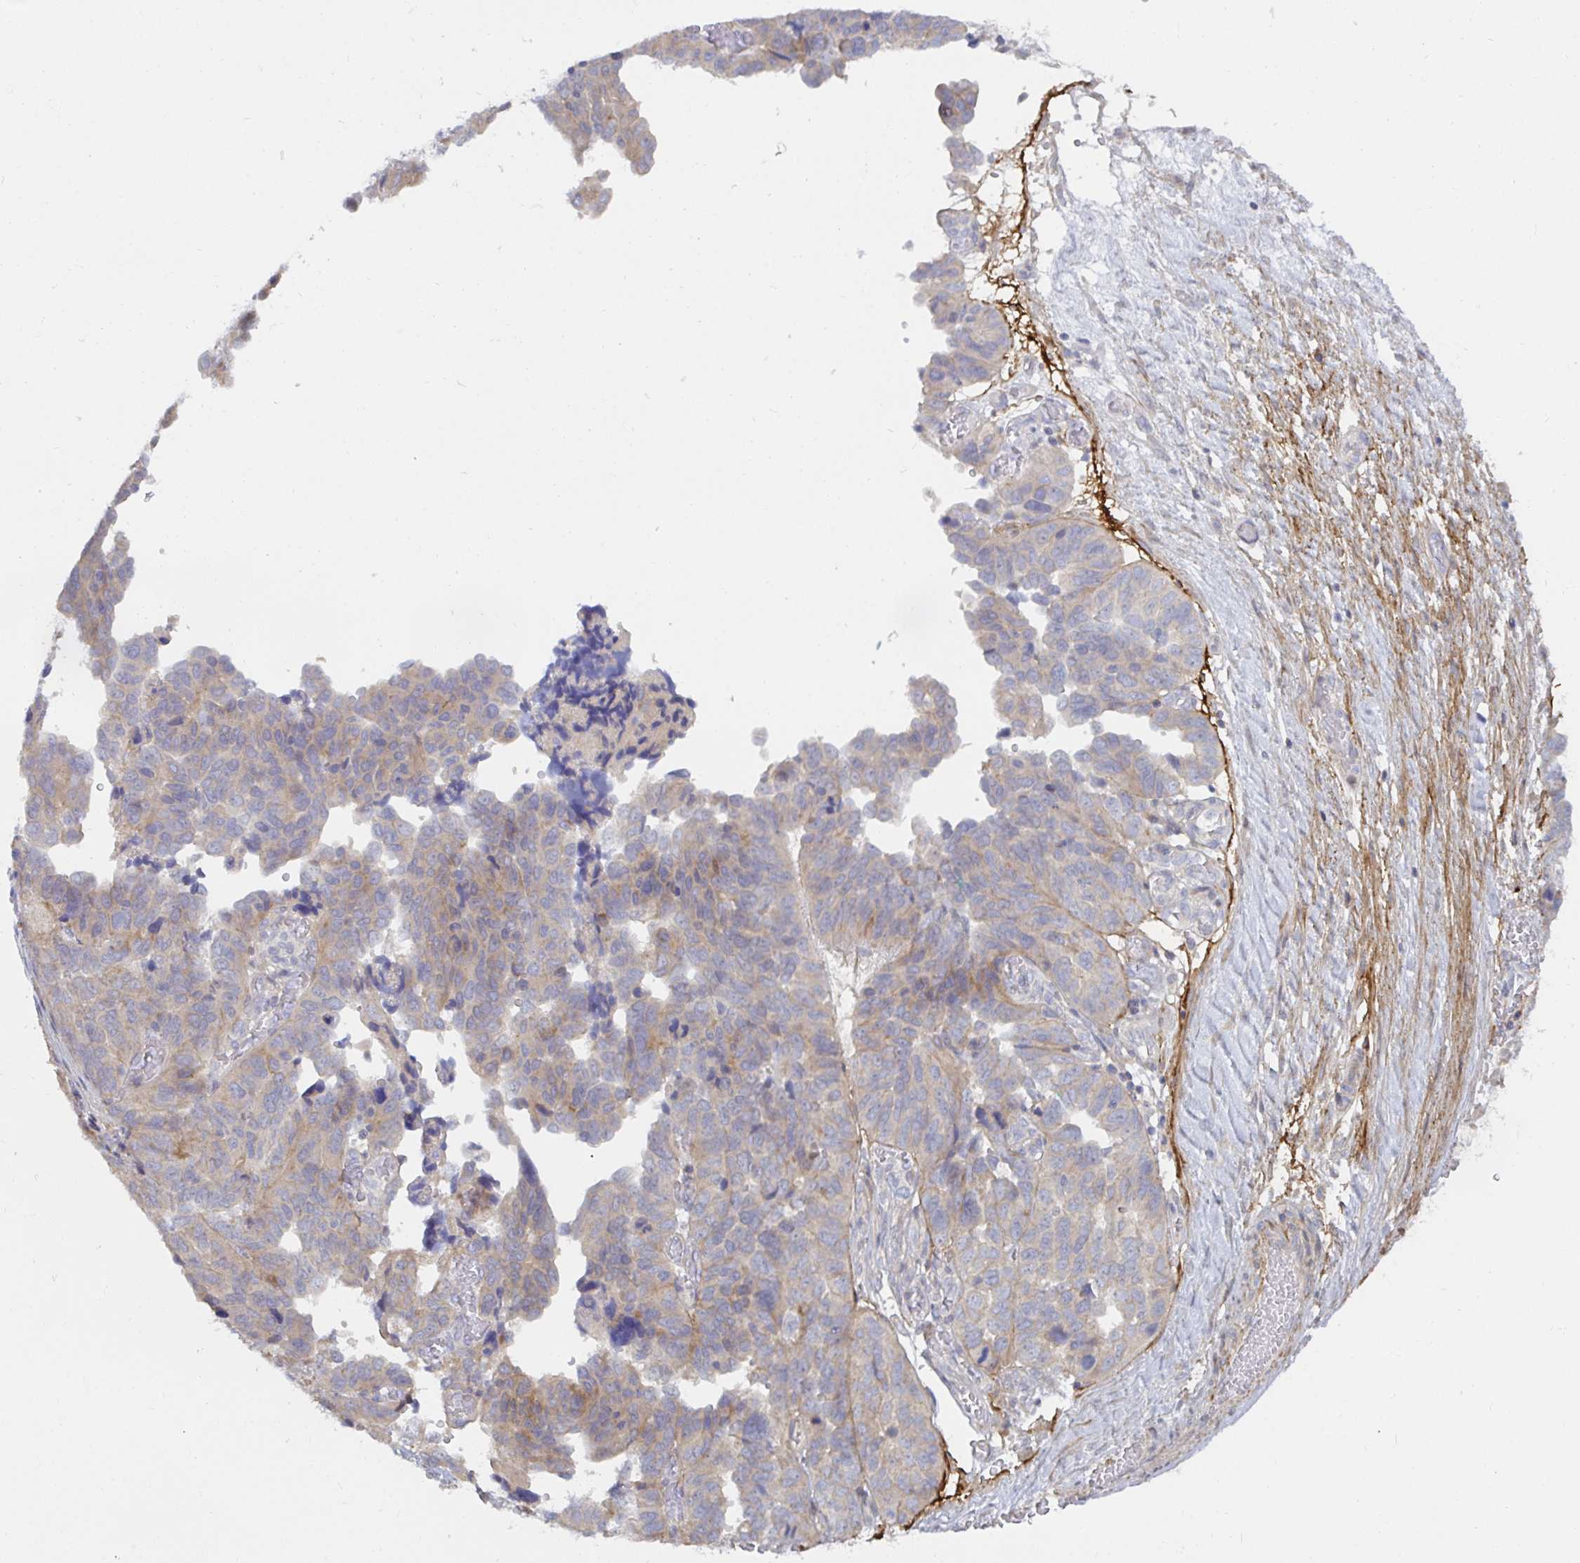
{"staining": {"intensity": "weak", "quantity": "<25%", "location": "cytoplasmic/membranous"}, "tissue": "ovarian cancer", "cell_type": "Tumor cells", "image_type": "cancer", "snomed": [{"axis": "morphology", "description": "Cystadenocarcinoma, serous, NOS"}, {"axis": "topography", "description": "Ovary"}], "caption": "Protein analysis of ovarian serous cystadenocarcinoma reveals no significant positivity in tumor cells.", "gene": "SSH2", "patient": {"sex": "female", "age": 64}}